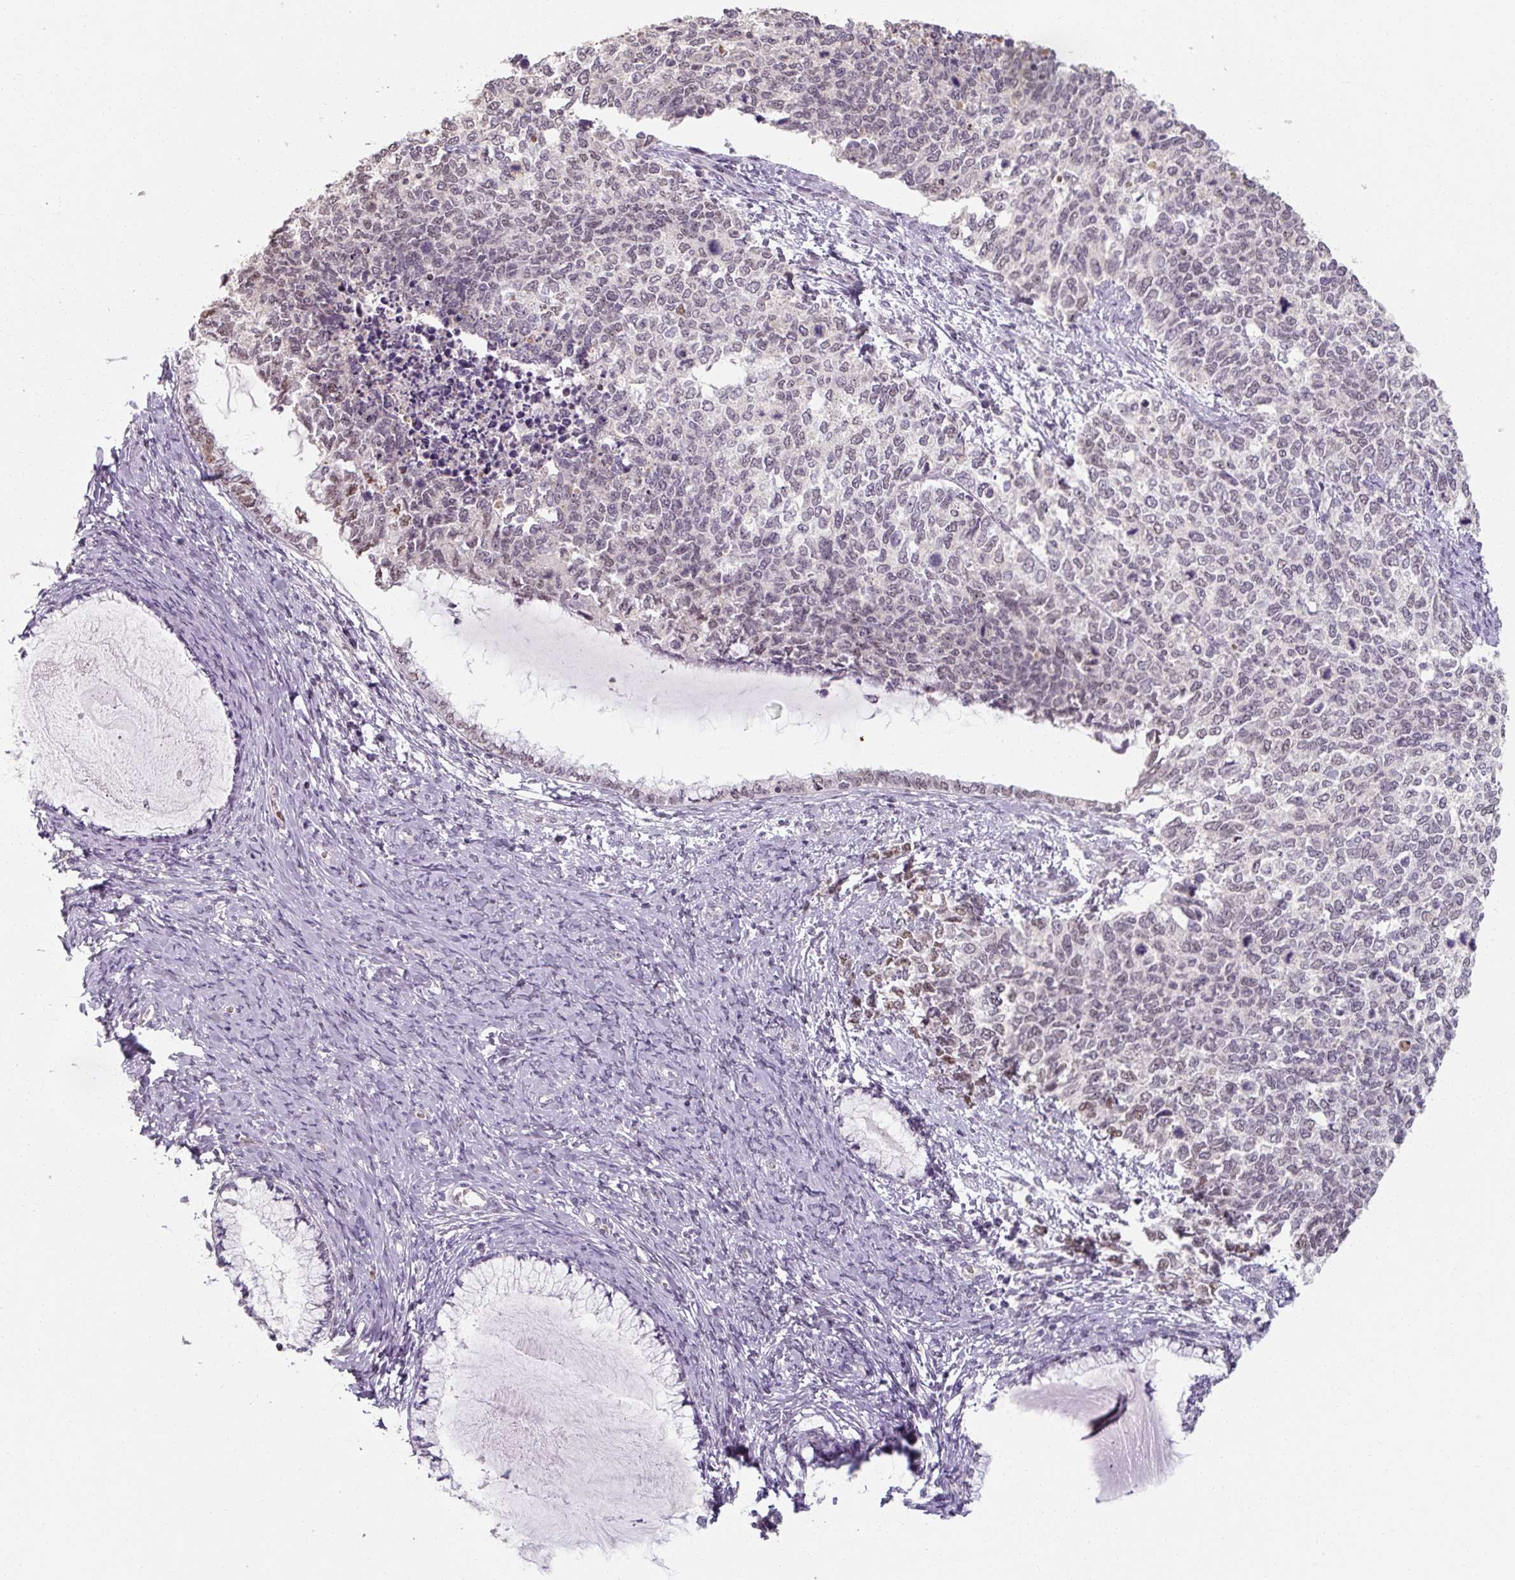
{"staining": {"intensity": "negative", "quantity": "none", "location": "none"}, "tissue": "cervical cancer", "cell_type": "Tumor cells", "image_type": "cancer", "snomed": [{"axis": "morphology", "description": "Squamous cell carcinoma, NOS"}, {"axis": "topography", "description": "Cervix"}], "caption": "Immunohistochemistry photomicrograph of human cervical cancer stained for a protein (brown), which exhibits no positivity in tumor cells.", "gene": "ZFTRAF1", "patient": {"sex": "female", "age": 63}}